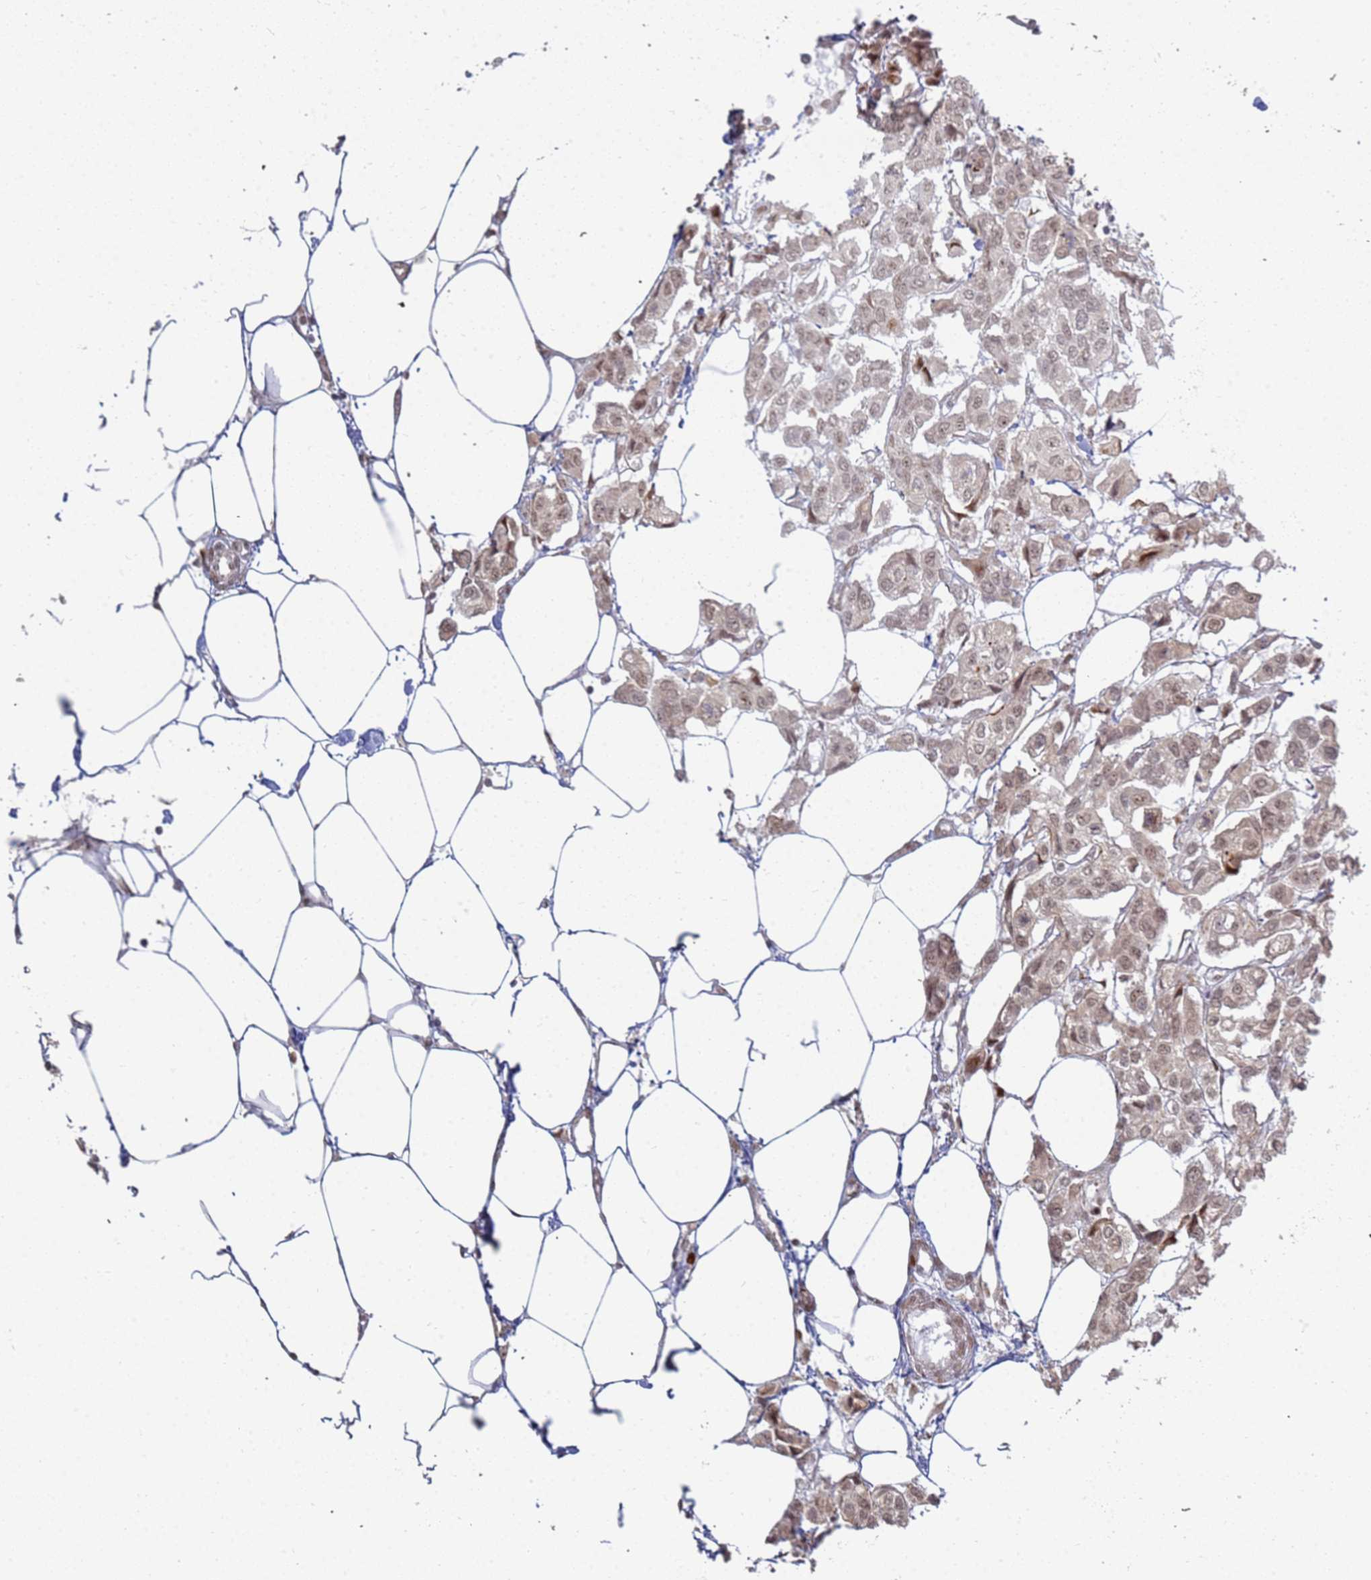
{"staining": {"intensity": "weak", "quantity": "25%-75%", "location": "nuclear"}, "tissue": "urothelial cancer", "cell_type": "Tumor cells", "image_type": "cancer", "snomed": [{"axis": "morphology", "description": "Urothelial carcinoma, High grade"}, {"axis": "topography", "description": "Urinary bladder"}], "caption": "The immunohistochemical stain highlights weak nuclear expression in tumor cells of high-grade urothelial carcinoma tissue. The staining was performed using DAB (3,3'-diaminobenzidine) to visualize the protein expression in brown, while the nuclei were stained in blue with hematoxylin (Magnification: 20x).", "gene": "ABCA2", "patient": {"sex": "male", "age": 67}}